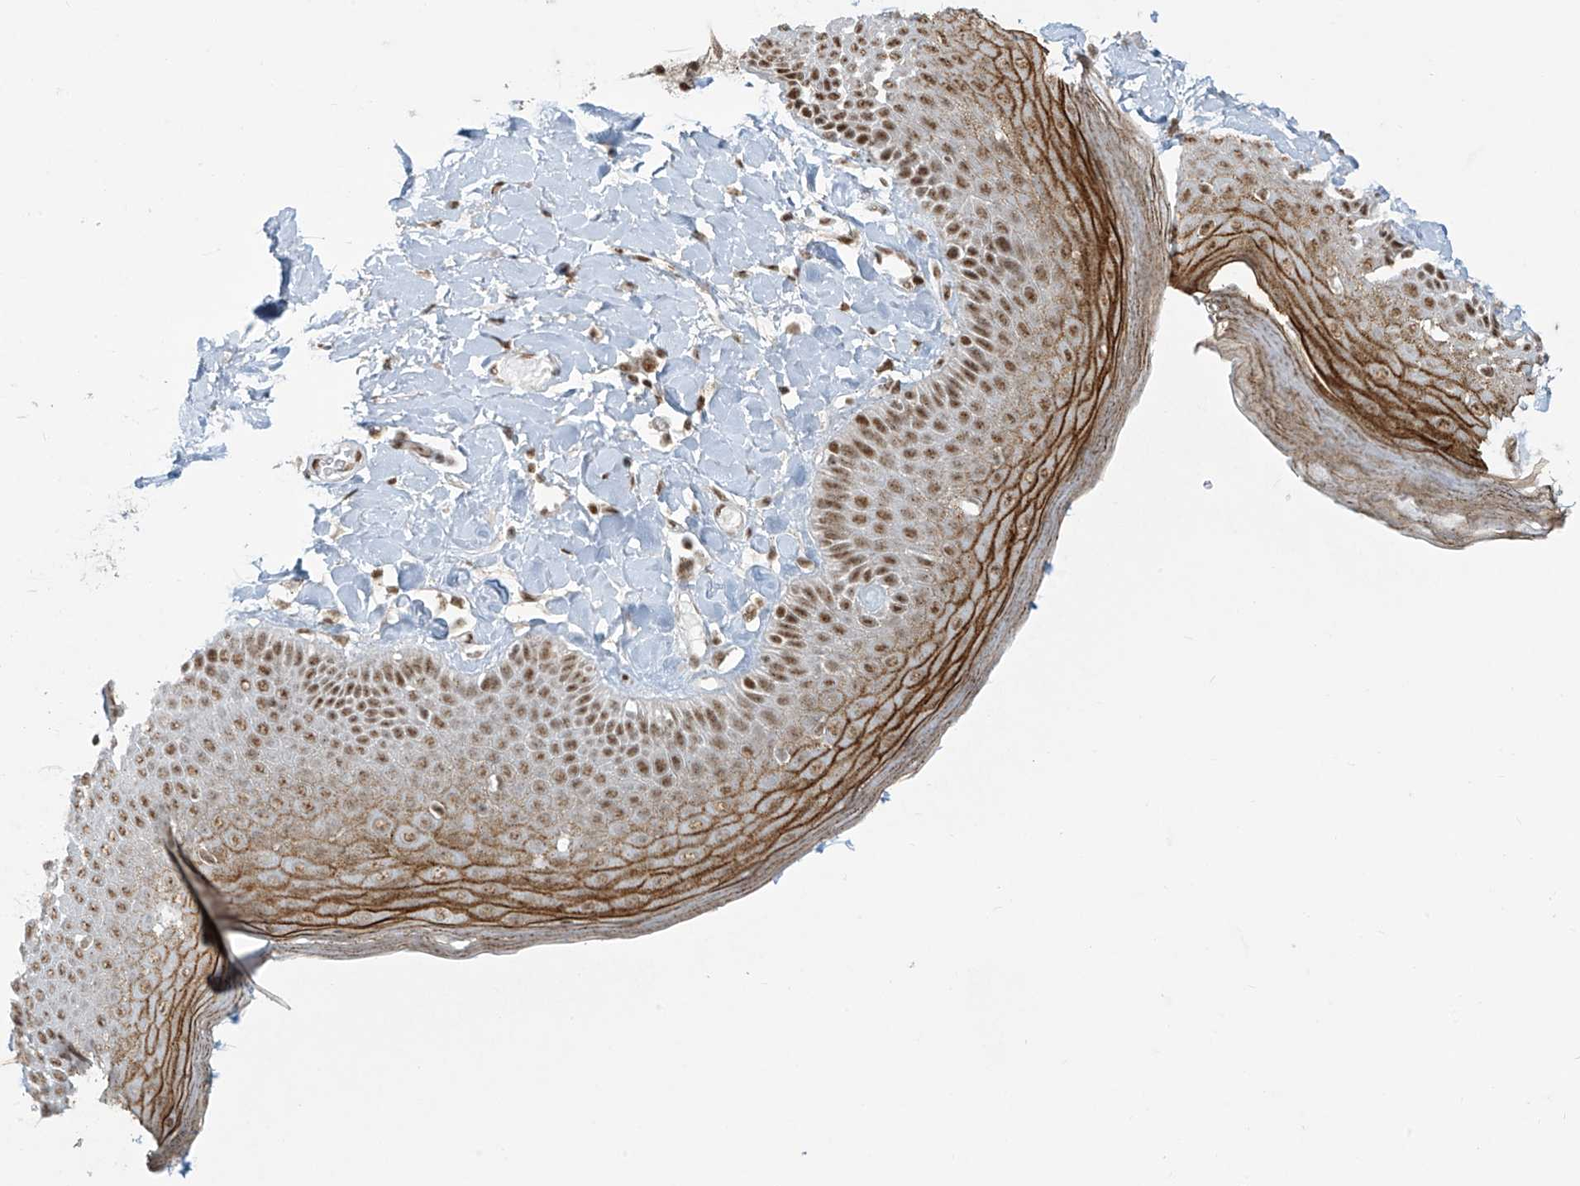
{"staining": {"intensity": "moderate", "quantity": ">75%", "location": "cytoplasmic/membranous,nuclear"}, "tissue": "skin", "cell_type": "Epidermal cells", "image_type": "normal", "snomed": [{"axis": "morphology", "description": "Normal tissue, NOS"}, {"axis": "topography", "description": "Anal"}], "caption": "Protein expression by immunohistochemistry (IHC) displays moderate cytoplasmic/membranous,nuclear staining in approximately >75% of epidermal cells in normal skin.", "gene": "MS4A6A", "patient": {"sex": "male", "age": 69}}